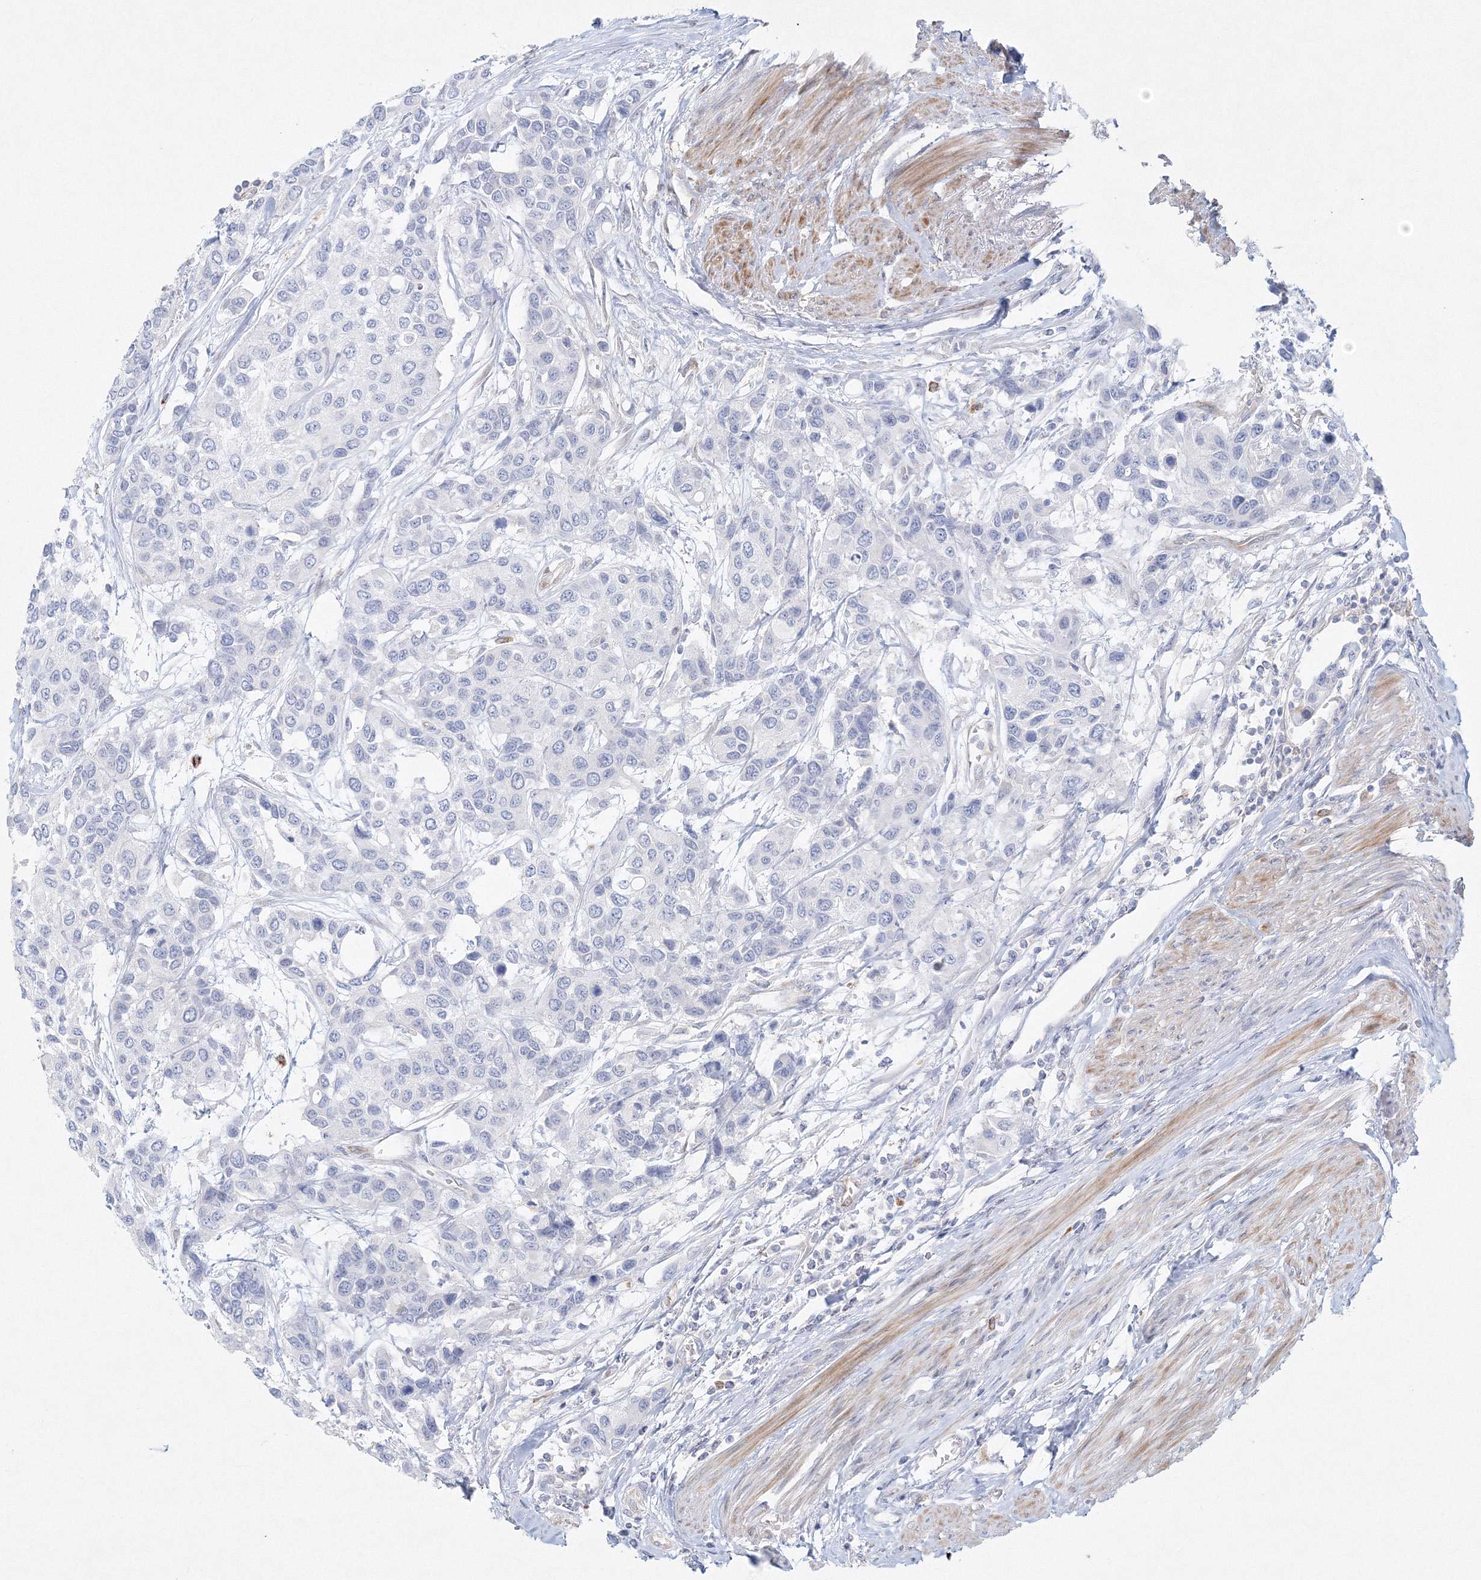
{"staining": {"intensity": "negative", "quantity": "none", "location": "none"}, "tissue": "urothelial cancer", "cell_type": "Tumor cells", "image_type": "cancer", "snomed": [{"axis": "morphology", "description": "Normal tissue, NOS"}, {"axis": "morphology", "description": "Urothelial carcinoma, High grade"}, {"axis": "topography", "description": "Vascular tissue"}, {"axis": "topography", "description": "Urinary bladder"}], "caption": "Urothelial cancer was stained to show a protein in brown. There is no significant expression in tumor cells.", "gene": "DNAH1", "patient": {"sex": "female", "age": 56}}